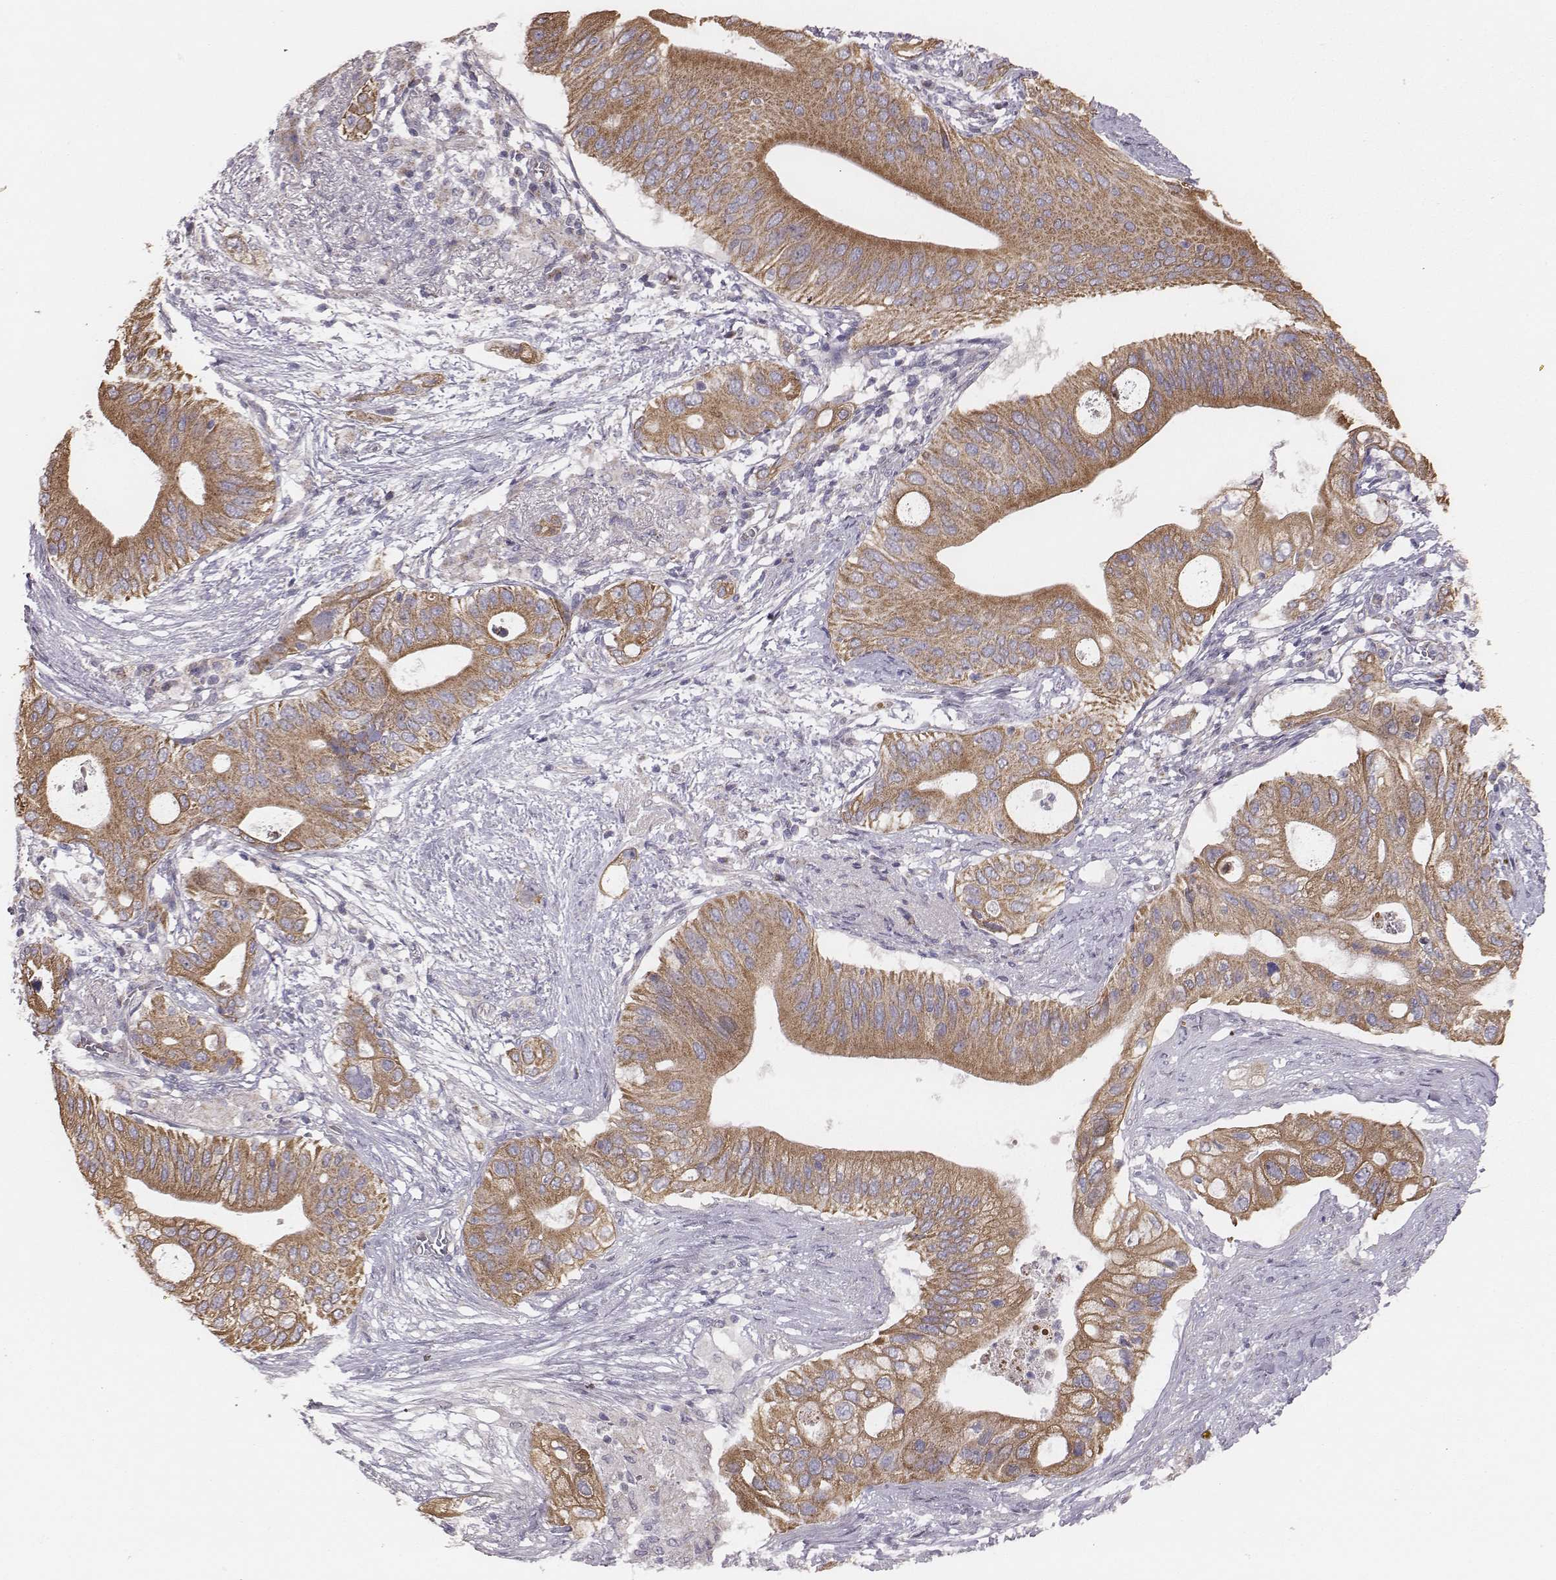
{"staining": {"intensity": "moderate", "quantity": ">75%", "location": "cytoplasmic/membranous"}, "tissue": "pancreatic cancer", "cell_type": "Tumor cells", "image_type": "cancer", "snomed": [{"axis": "morphology", "description": "Adenocarcinoma, NOS"}, {"axis": "topography", "description": "Pancreas"}], "caption": "Adenocarcinoma (pancreatic) was stained to show a protein in brown. There is medium levels of moderate cytoplasmic/membranous staining in approximately >75% of tumor cells. The staining was performed using DAB (3,3'-diaminobenzidine) to visualize the protein expression in brown, while the nuclei were stained in blue with hematoxylin (Magnification: 20x).", "gene": "HAVCR1", "patient": {"sex": "female", "age": 72}}